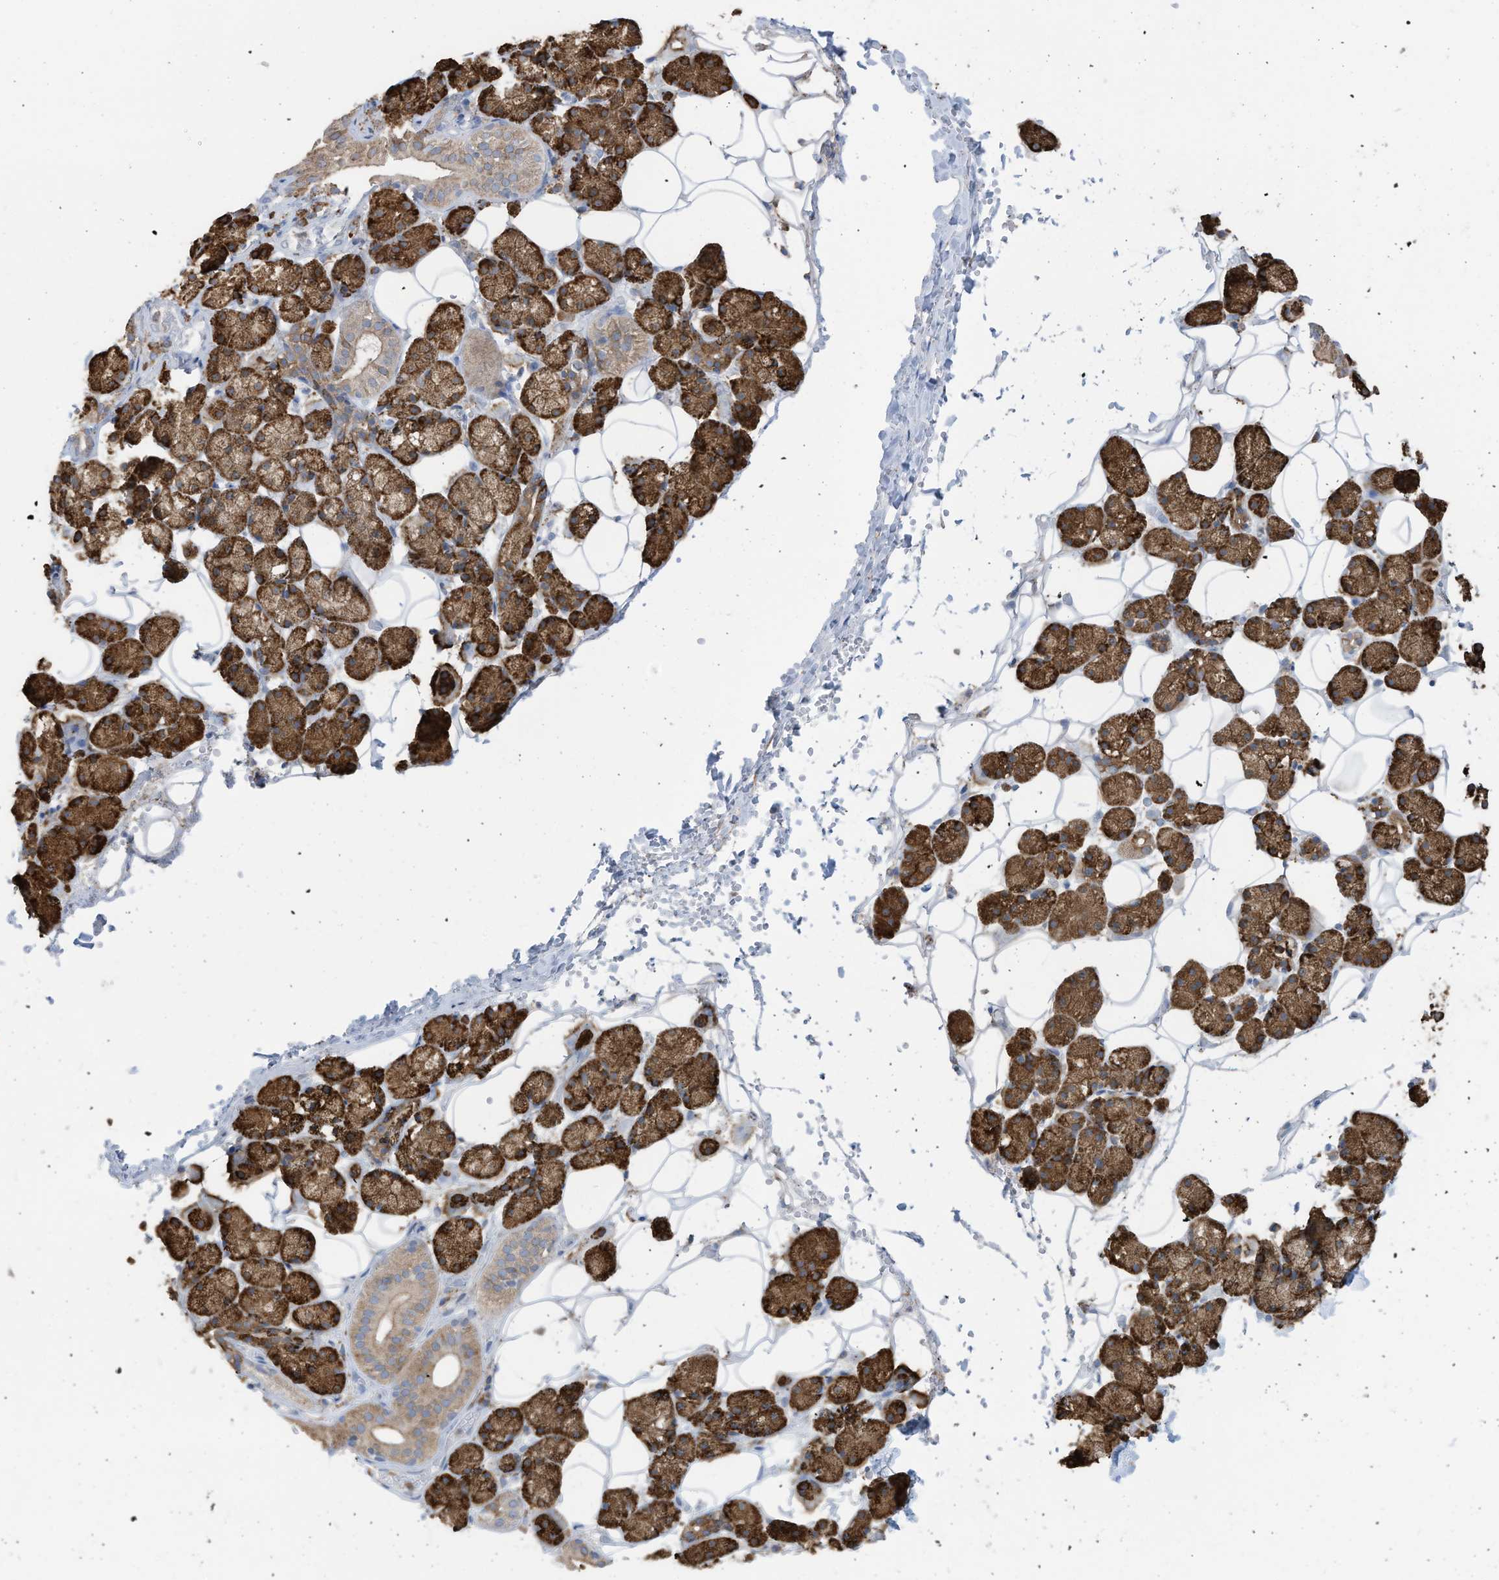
{"staining": {"intensity": "strong", "quantity": ">75%", "location": "cytoplasmic/membranous"}, "tissue": "salivary gland", "cell_type": "Glandular cells", "image_type": "normal", "snomed": [{"axis": "morphology", "description": "Normal tissue, NOS"}, {"axis": "topography", "description": "Salivary gland"}], "caption": "Brown immunohistochemical staining in unremarkable salivary gland reveals strong cytoplasmic/membranous expression in about >75% of glandular cells.", "gene": "ZNF354C", "patient": {"sex": "female", "age": 33}}